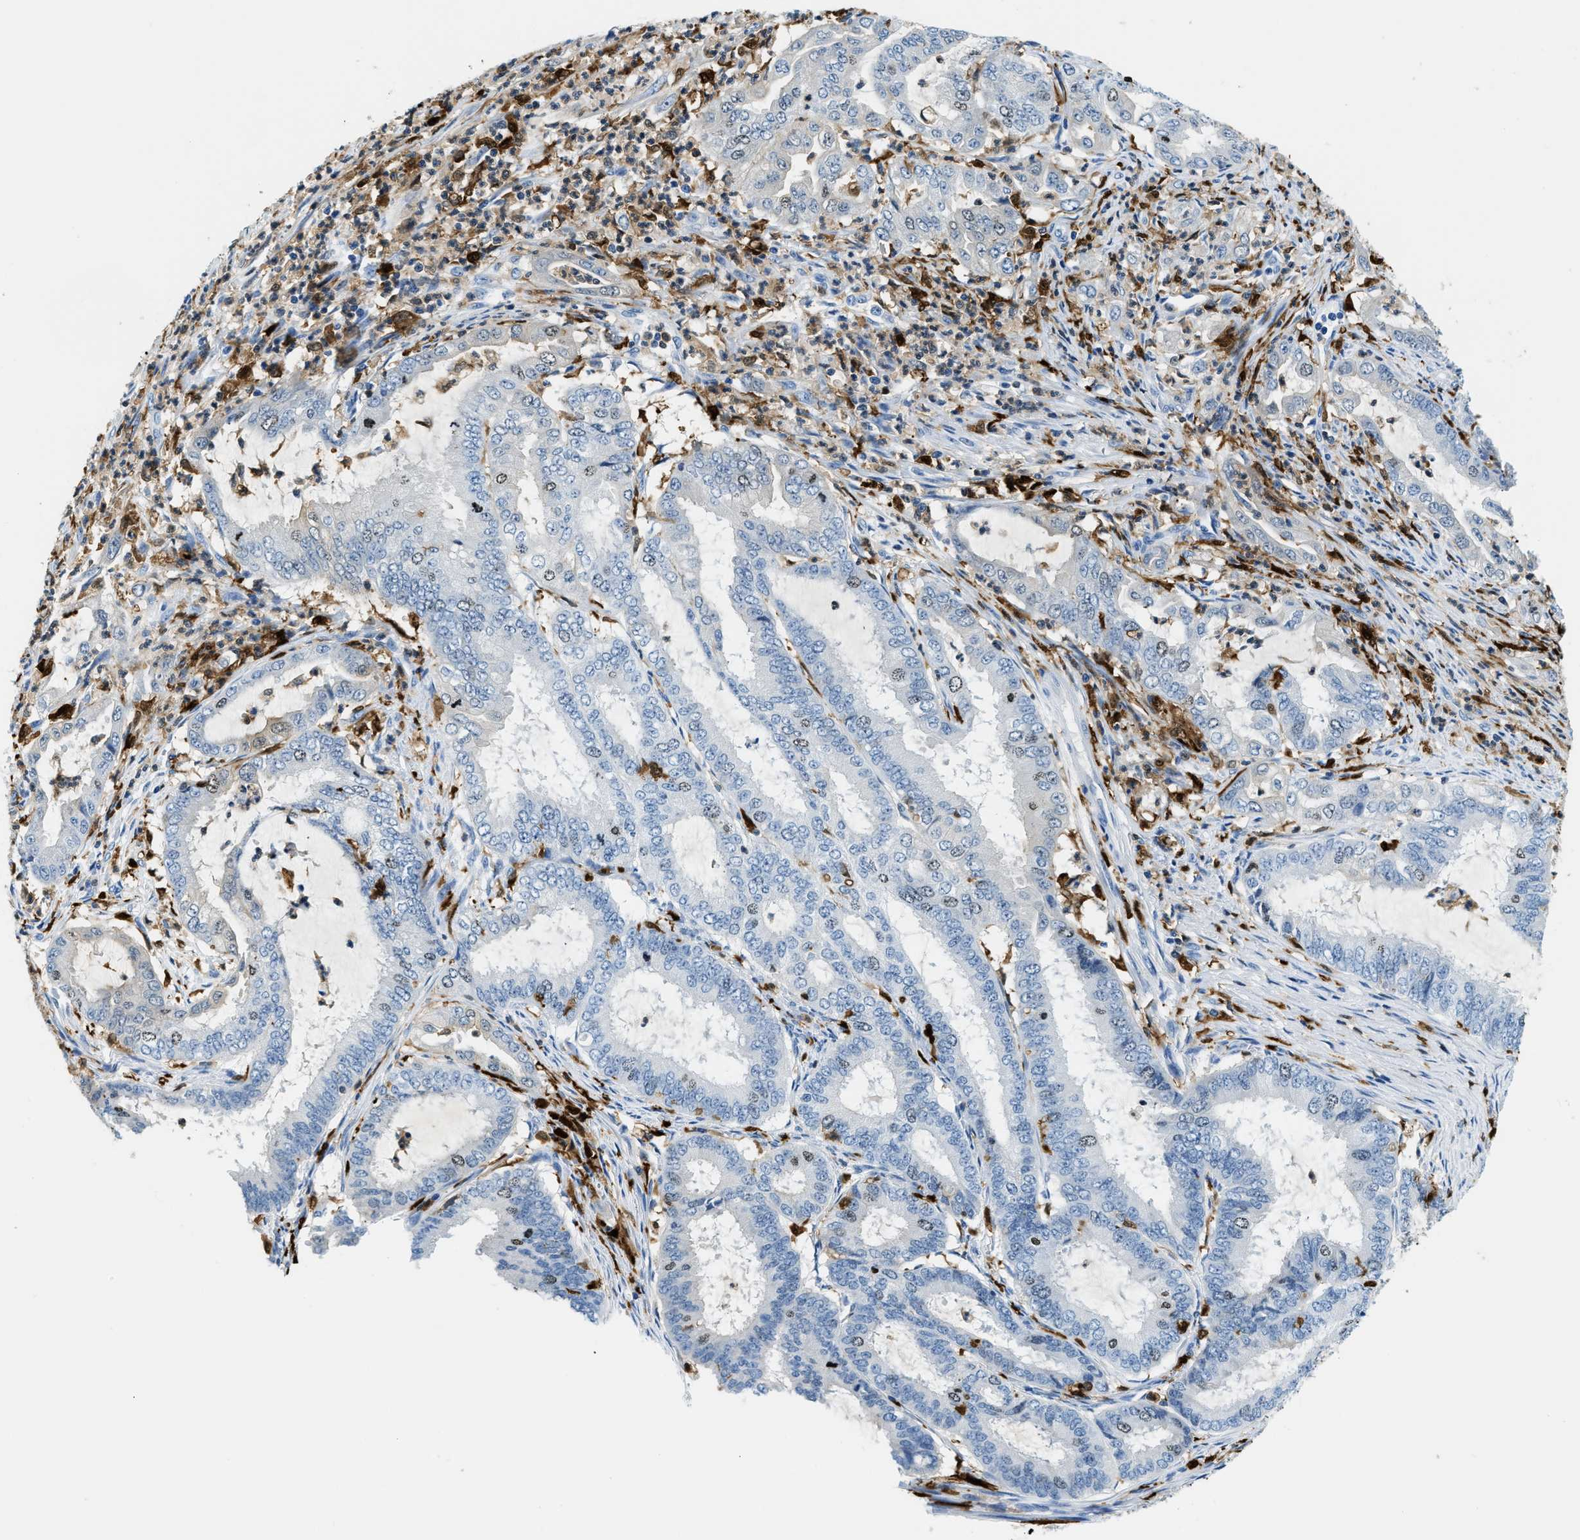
{"staining": {"intensity": "weak", "quantity": "<25%", "location": "nuclear"}, "tissue": "endometrial cancer", "cell_type": "Tumor cells", "image_type": "cancer", "snomed": [{"axis": "morphology", "description": "Adenocarcinoma, NOS"}, {"axis": "topography", "description": "Endometrium"}], "caption": "High power microscopy image of an immunohistochemistry histopathology image of endometrial cancer, revealing no significant positivity in tumor cells. (Brightfield microscopy of DAB (3,3'-diaminobenzidine) immunohistochemistry (IHC) at high magnification).", "gene": "CAPG", "patient": {"sex": "female", "age": 51}}